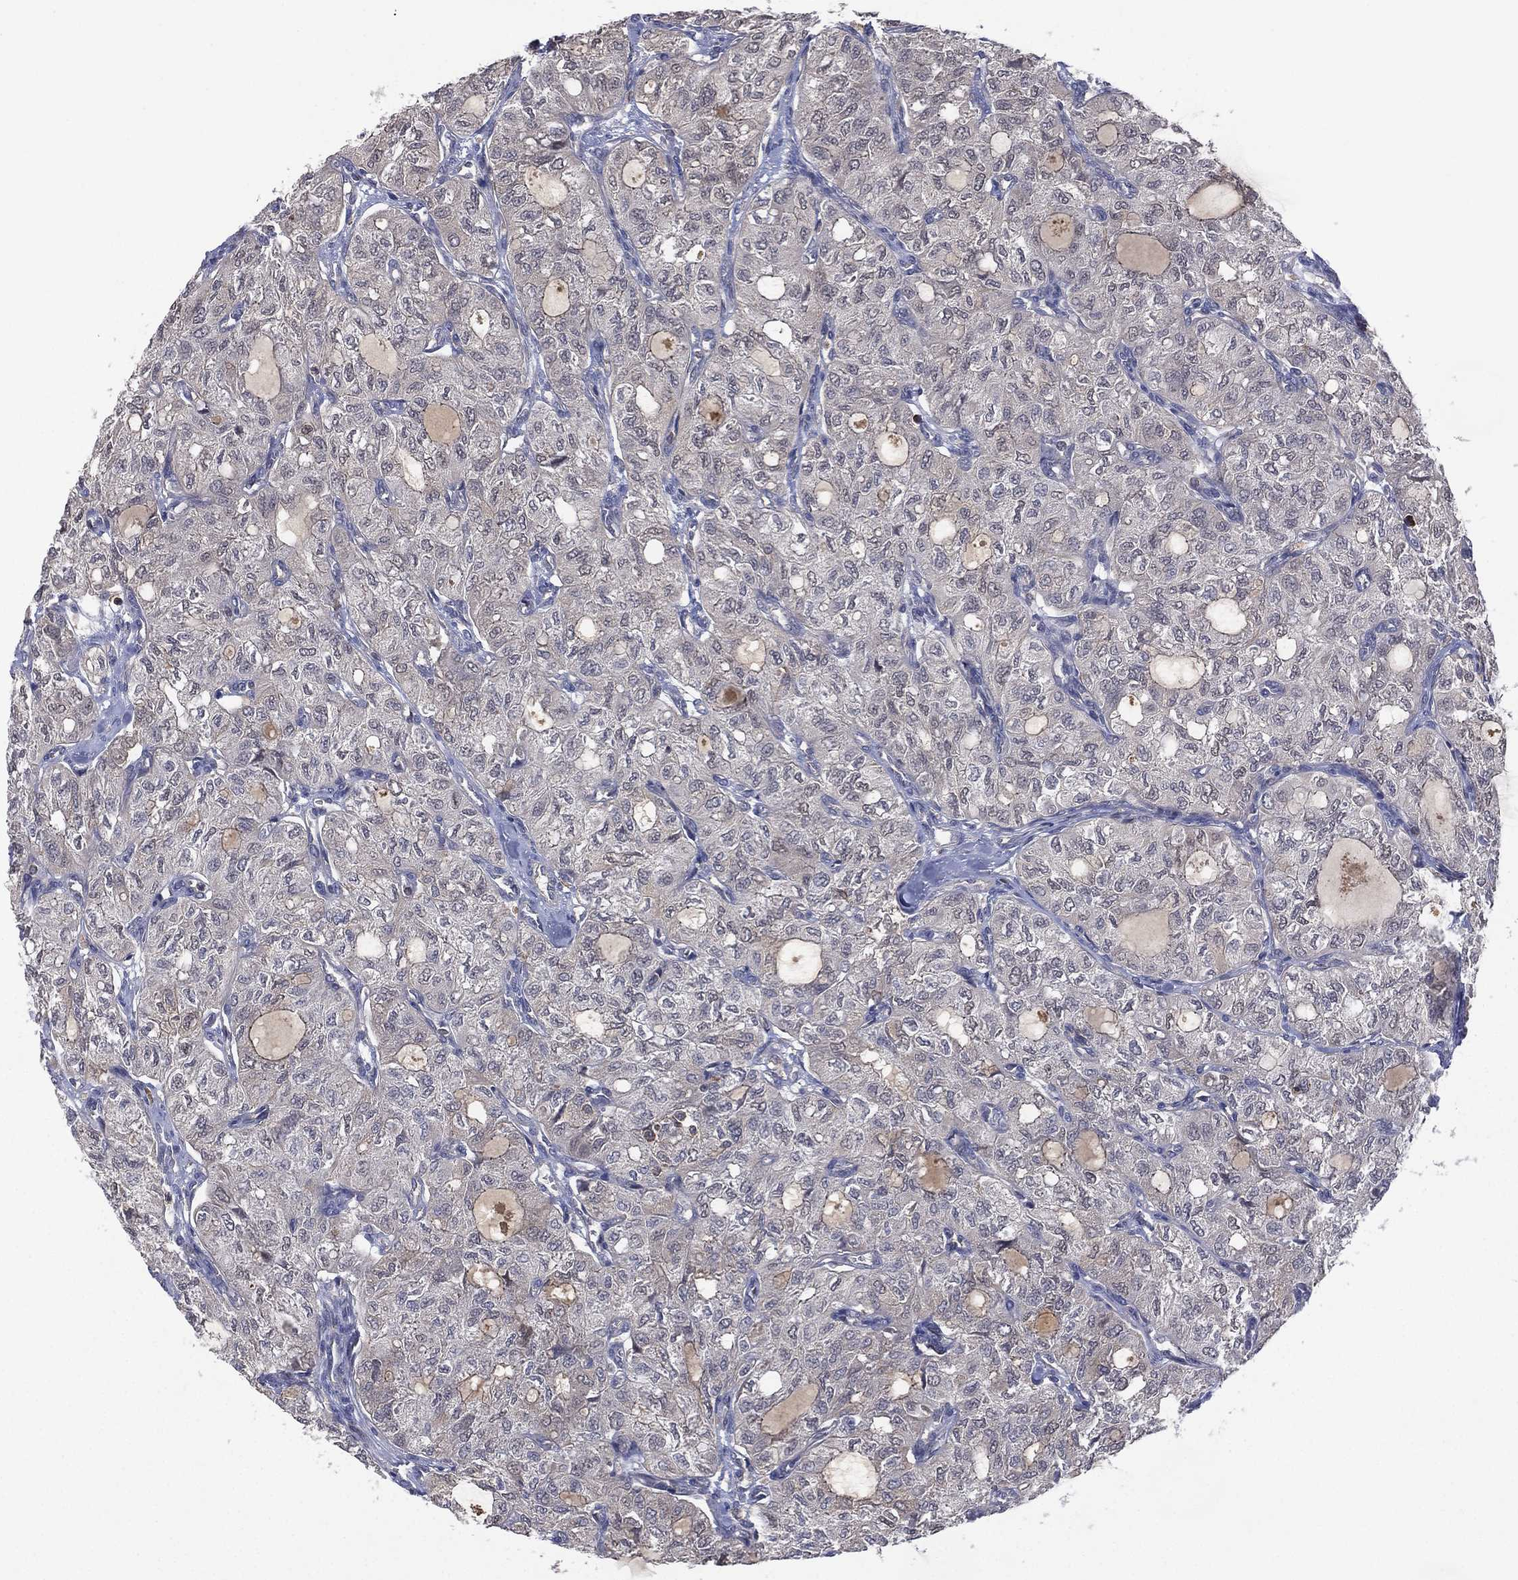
{"staining": {"intensity": "negative", "quantity": "none", "location": "none"}, "tissue": "thyroid cancer", "cell_type": "Tumor cells", "image_type": "cancer", "snomed": [{"axis": "morphology", "description": "Follicular adenoma carcinoma, NOS"}, {"axis": "topography", "description": "Thyroid gland"}], "caption": "Immunohistochemistry of thyroid cancer (follicular adenoma carcinoma) exhibits no expression in tumor cells.", "gene": "DOCK8", "patient": {"sex": "male", "age": 75}}